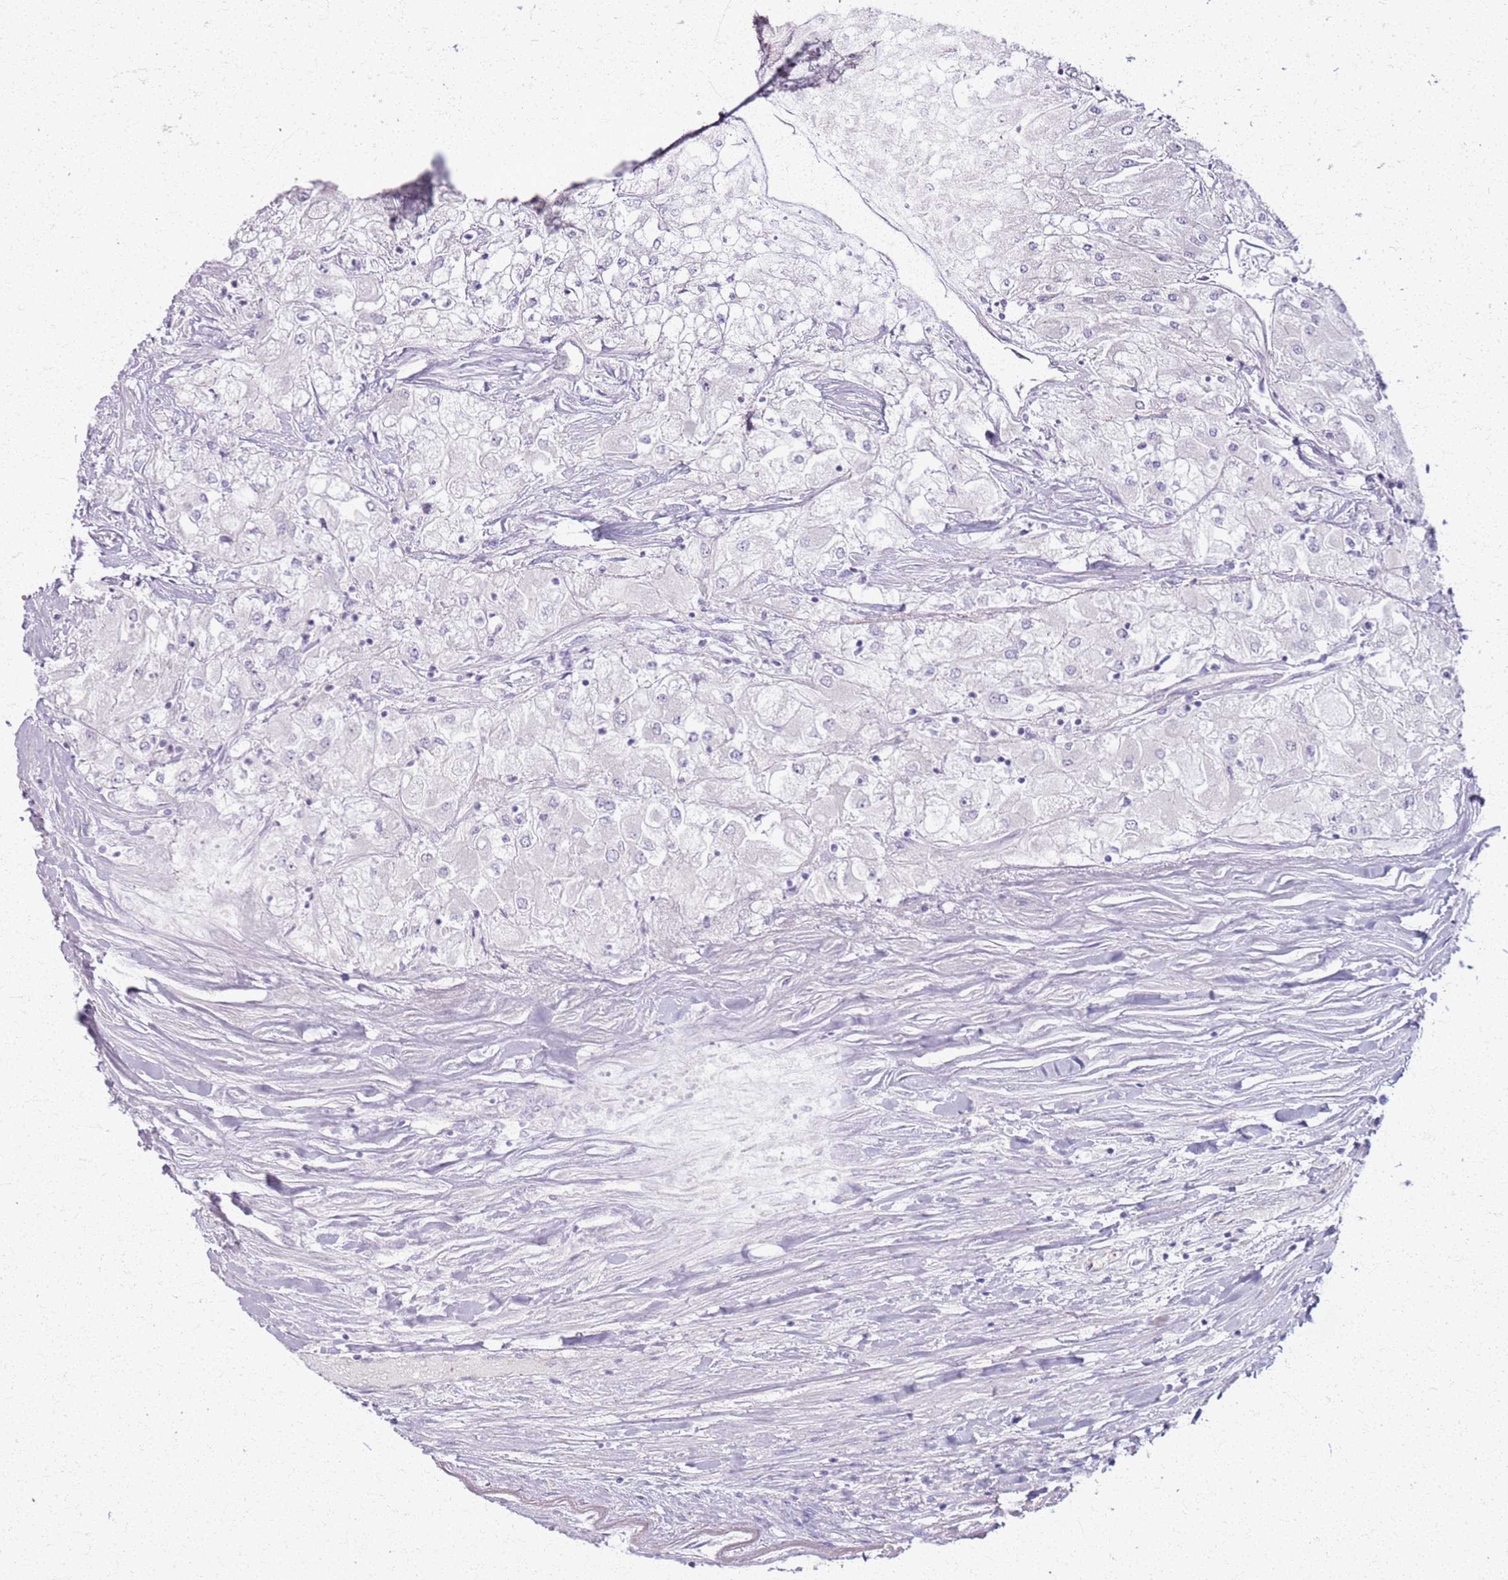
{"staining": {"intensity": "negative", "quantity": "none", "location": "none"}, "tissue": "renal cancer", "cell_type": "Tumor cells", "image_type": "cancer", "snomed": [{"axis": "morphology", "description": "Adenocarcinoma, NOS"}, {"axis": "topography", "description": "Kidney"}], "caption": "Immunohistochemistry of renal adenocarcinoma displays no positivity in tumor cells.", "gene": "CSRP3", "patient": {"sex": "male", "age": 80}}